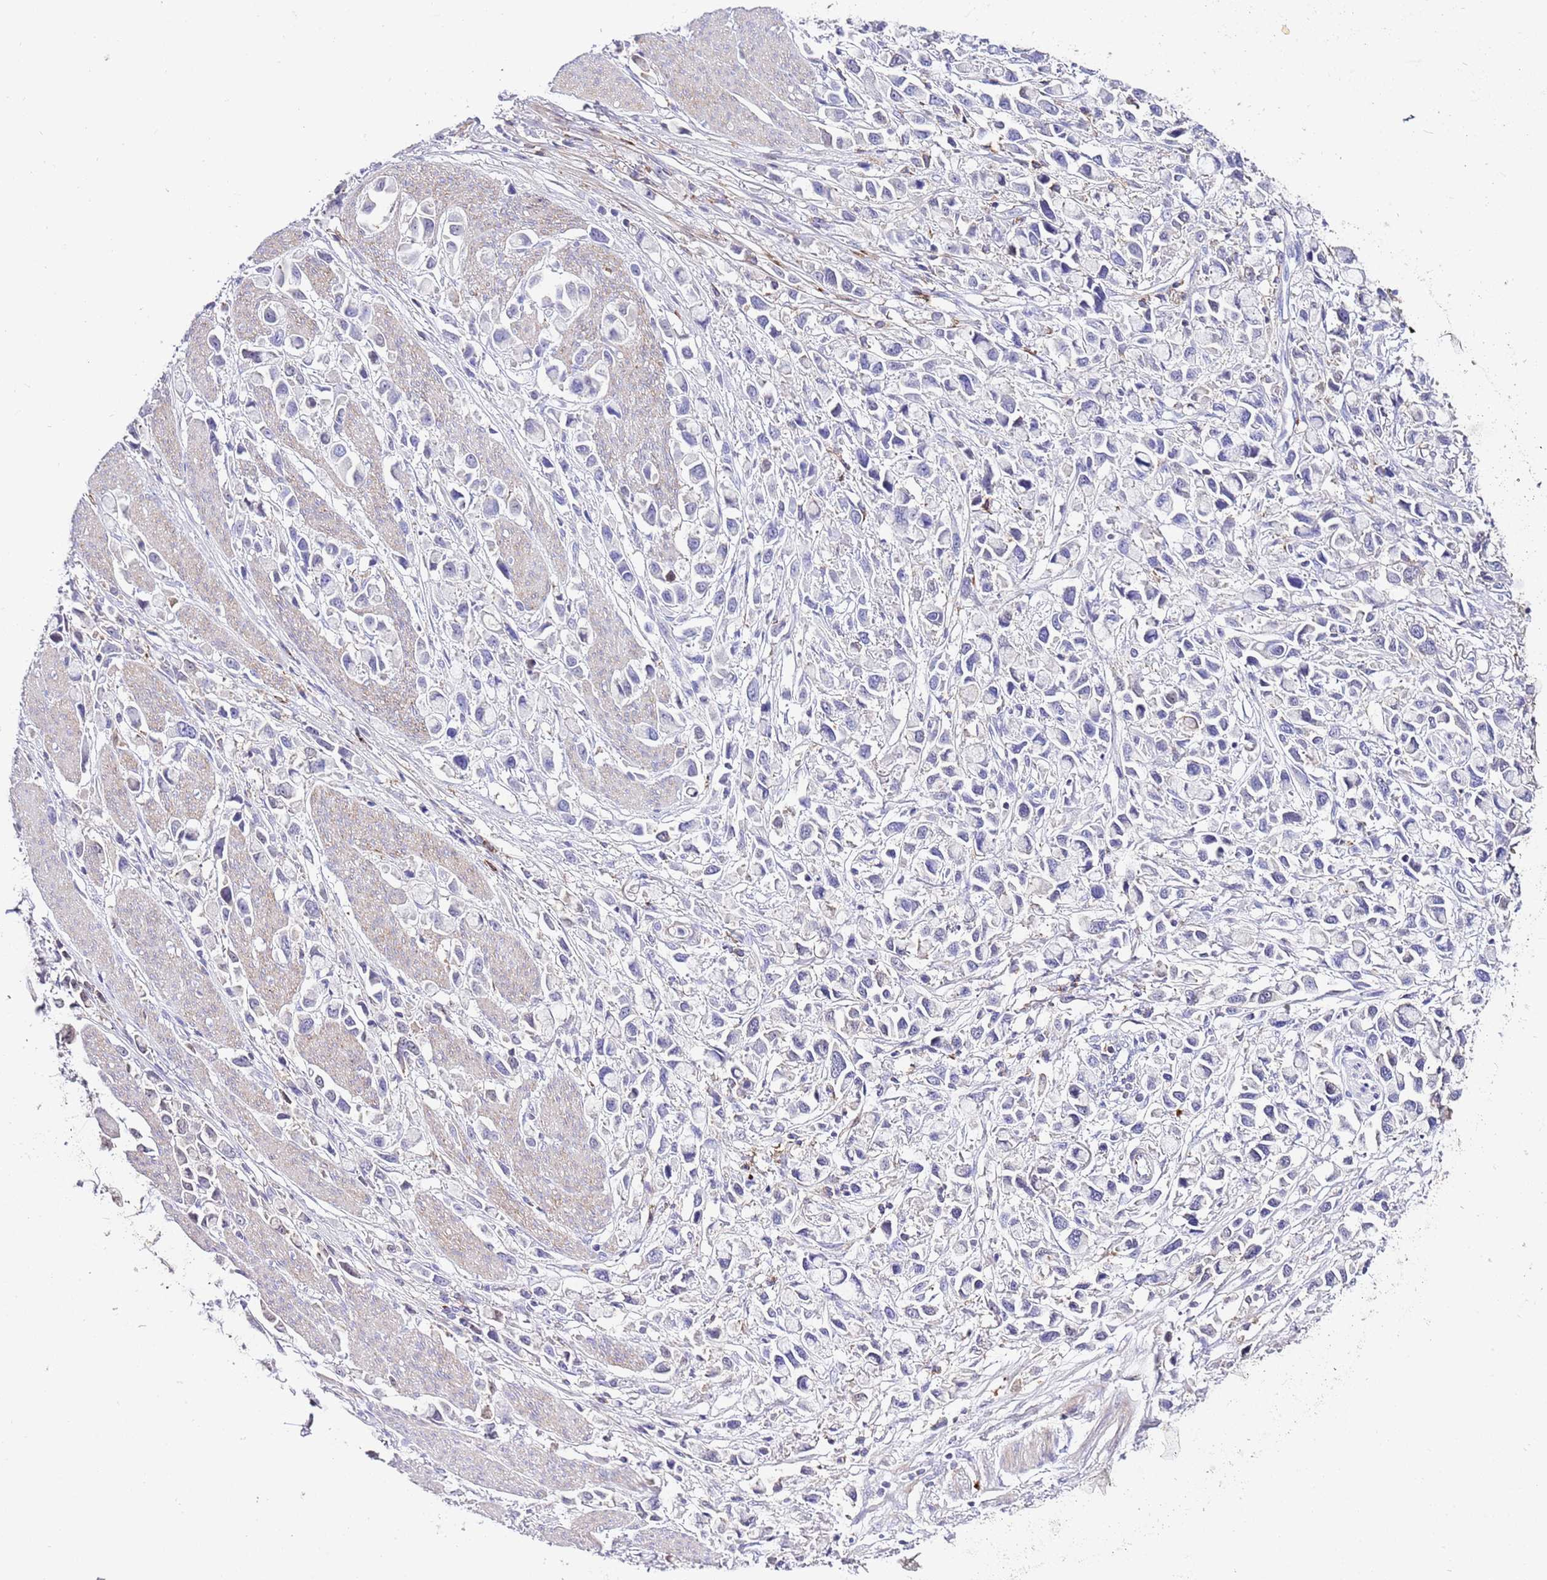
{"staining": {"intensity": "negative", "quantity": "none", "location": "none"}, "tissue": "stomach cancer", "cell_type": "Tumor cells", "image_type": "cancer", "snomed": [{"axis": "morphology", "description": "Adenocarcinoma, NOS"}, {"axis": "topography", "description": "Stomach"}], "caption": "This is an immunohistochemistry (IHC) histopathology image of stomach cancer (adenocarcinoma). There is no positivity in tumor cells.", "gene": "ALDH3A1", "patient": {"sex": "female", "age": 81}}